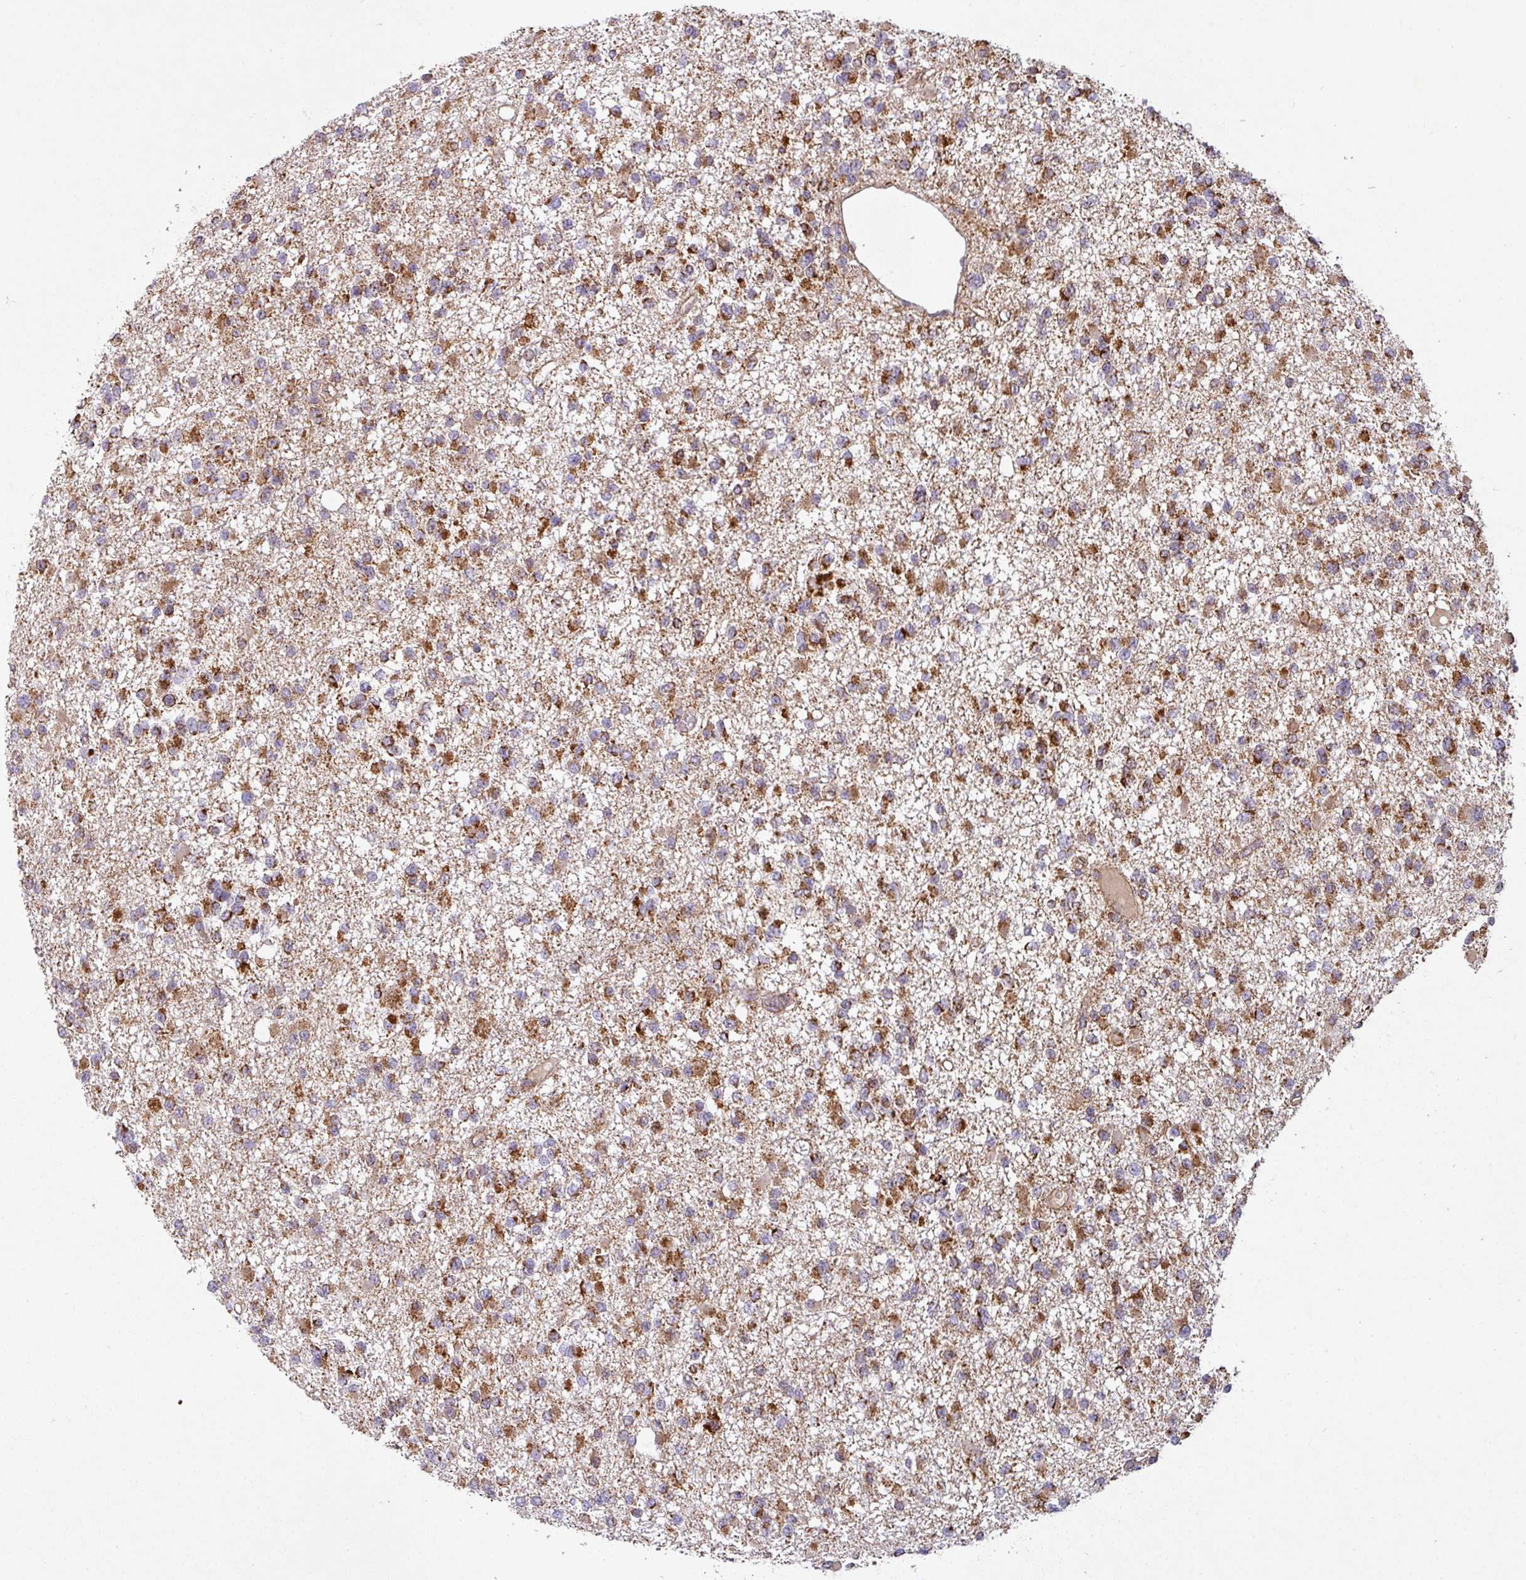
{"staining": {"intensity": "strong", "quantity": ">75%", "location": "cytoplasmic/membranous"}, "tissue": "glioma", "cell_type": "Tumor cells", "image_type": "cancer", "snomed": [{"axis": "morphology", "description": "Glioma, malignant, Low grade"}, {"axis": "topography", "description": "Brain"}], "caption": "Immunohistochemistry (IHC) histopathology image of human glioma stained for a protein (brown), which reveals high levels of strong cytoplasmic/membranous positivity in approximately >75% of tumor cells.", "gene": "GPD2", "patient": {"sex": "female", "age": 22}}